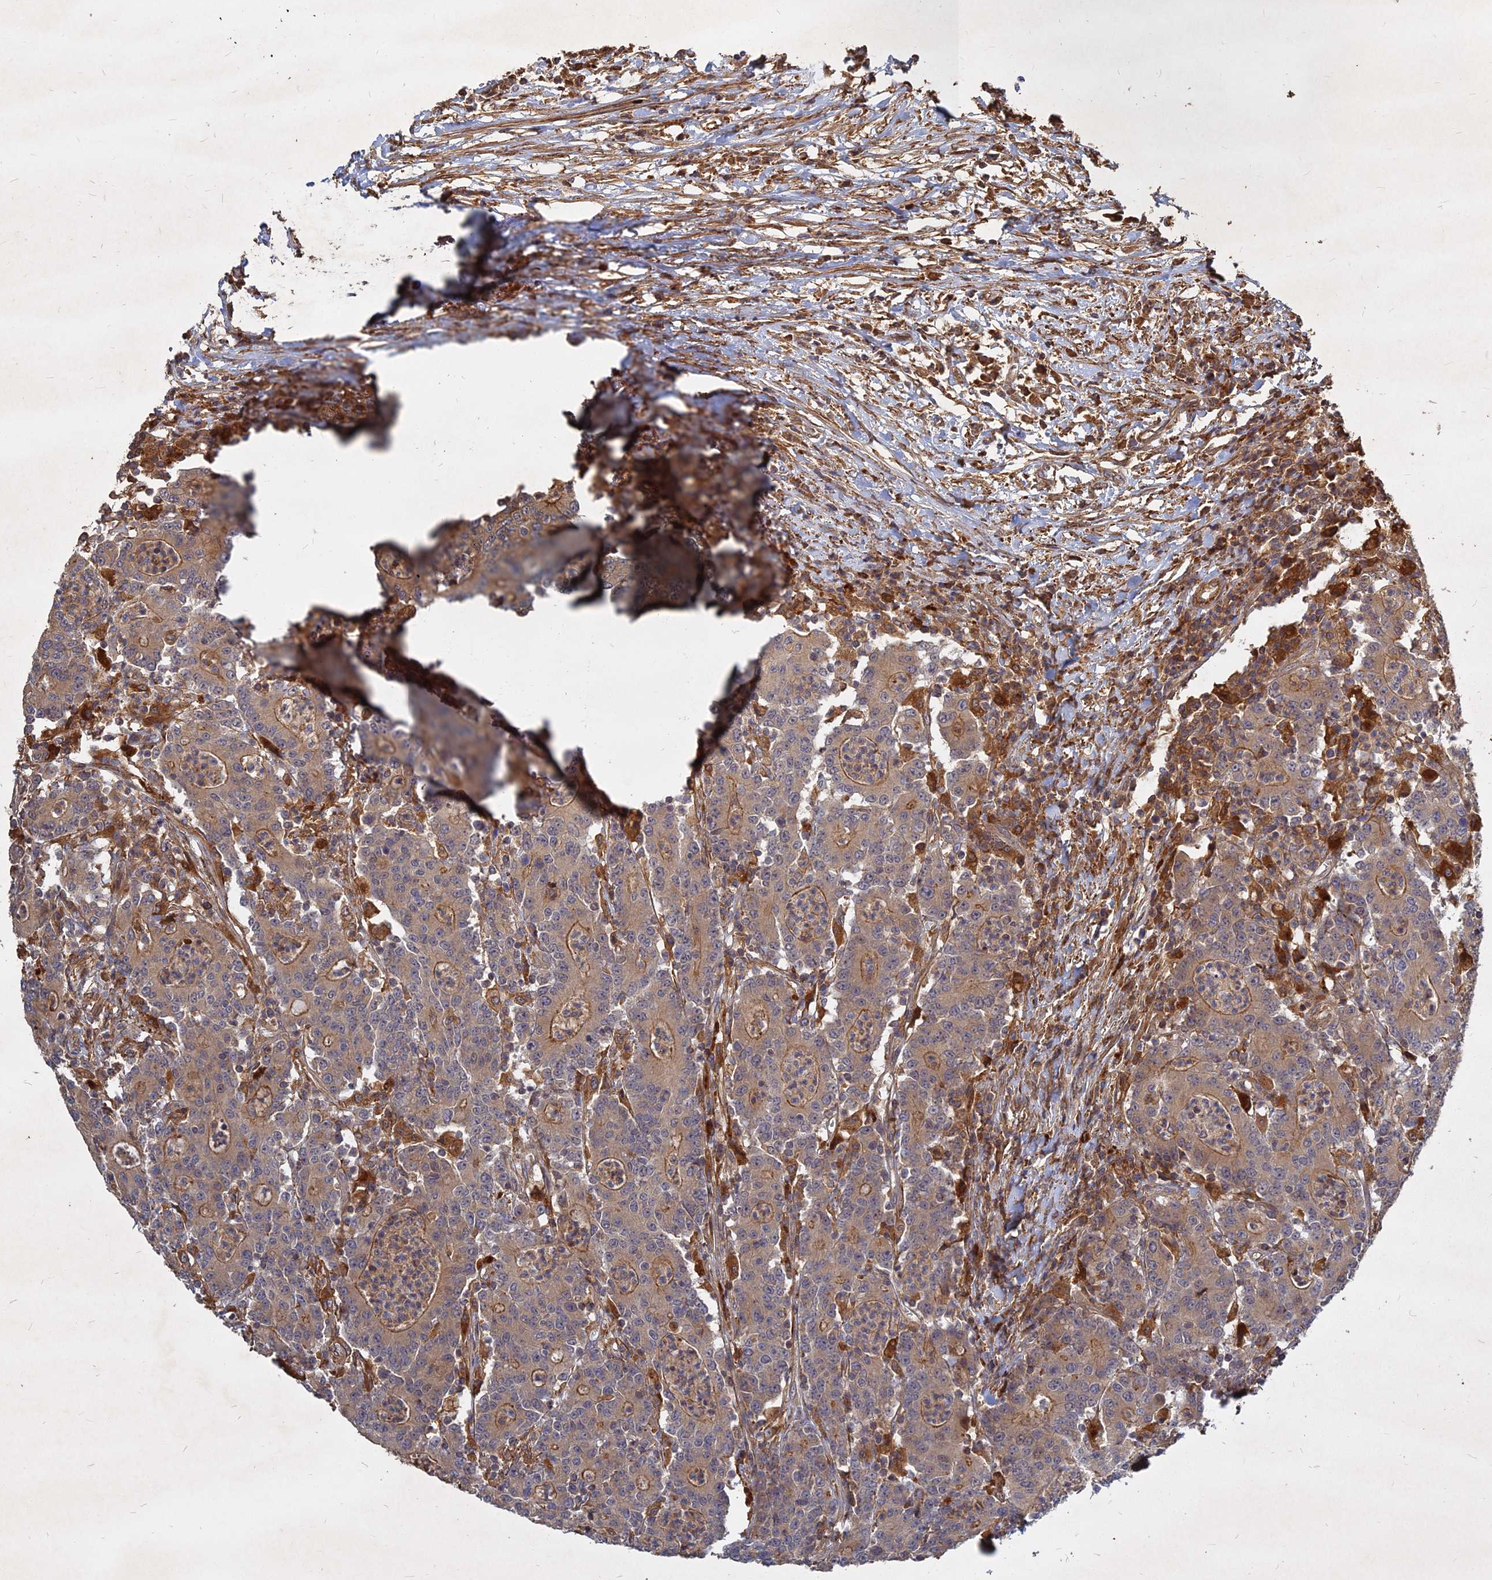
{"staining": {"intensity": "moderate", "quantity": ">75%", "location": "cytoplasmic/membranous"}, "tissue": "colorectal cancer", "cell_type": "Tumor cells", "image_type": "cancer", "snomed": [{"axis": "morphology", "description": "Adenocarcinoma, NOS"}, {"axis": "topography", "description": "Colon"}], "caption": "Tumor cells demonstrate medium levels of moderate cytoplasmic/membranous expression in about >75% of cells in colorectal cancer (adenocarcinoma).", "gene": "UBE2W", "patient": {"sex": "male", "age": 83}}